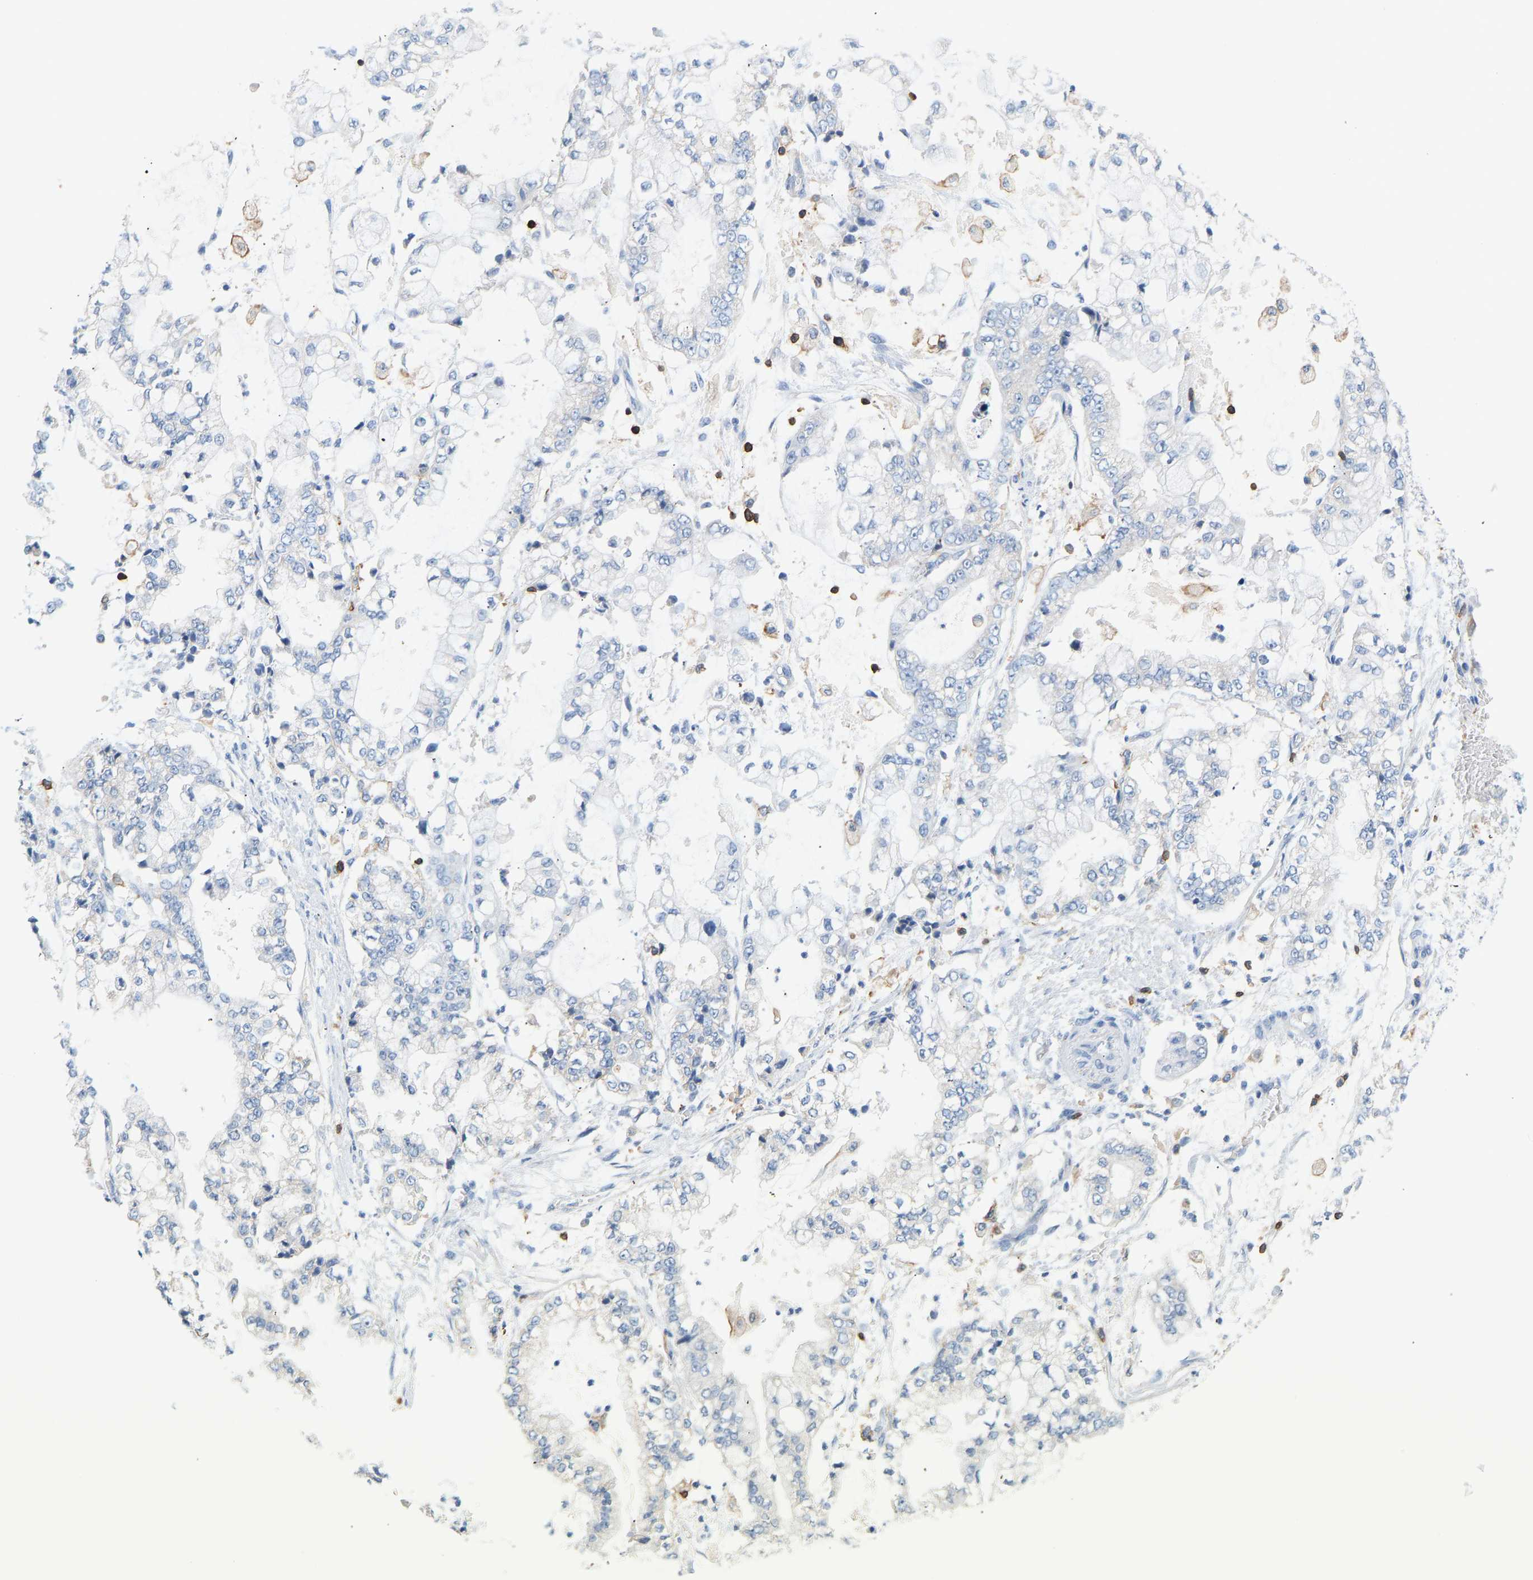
{"staining": {"intensity": "negative", "quantity": "none", "location": "none"}, "tissue": "stomach cancer", "cell_type": "Tumor cells", "image_type": "cancer", "snomed": [{"axis": "morphology", "description": "Adenocarcinoma, NOS"}, {"axis": "topography", "description": "Stomach"}], "caption": "The photomicrograph reveals no staining of tumor cells in stomach adenocarcinoma.", "gene": "EVL", "patient": {"sex": "male", "age": 76}}